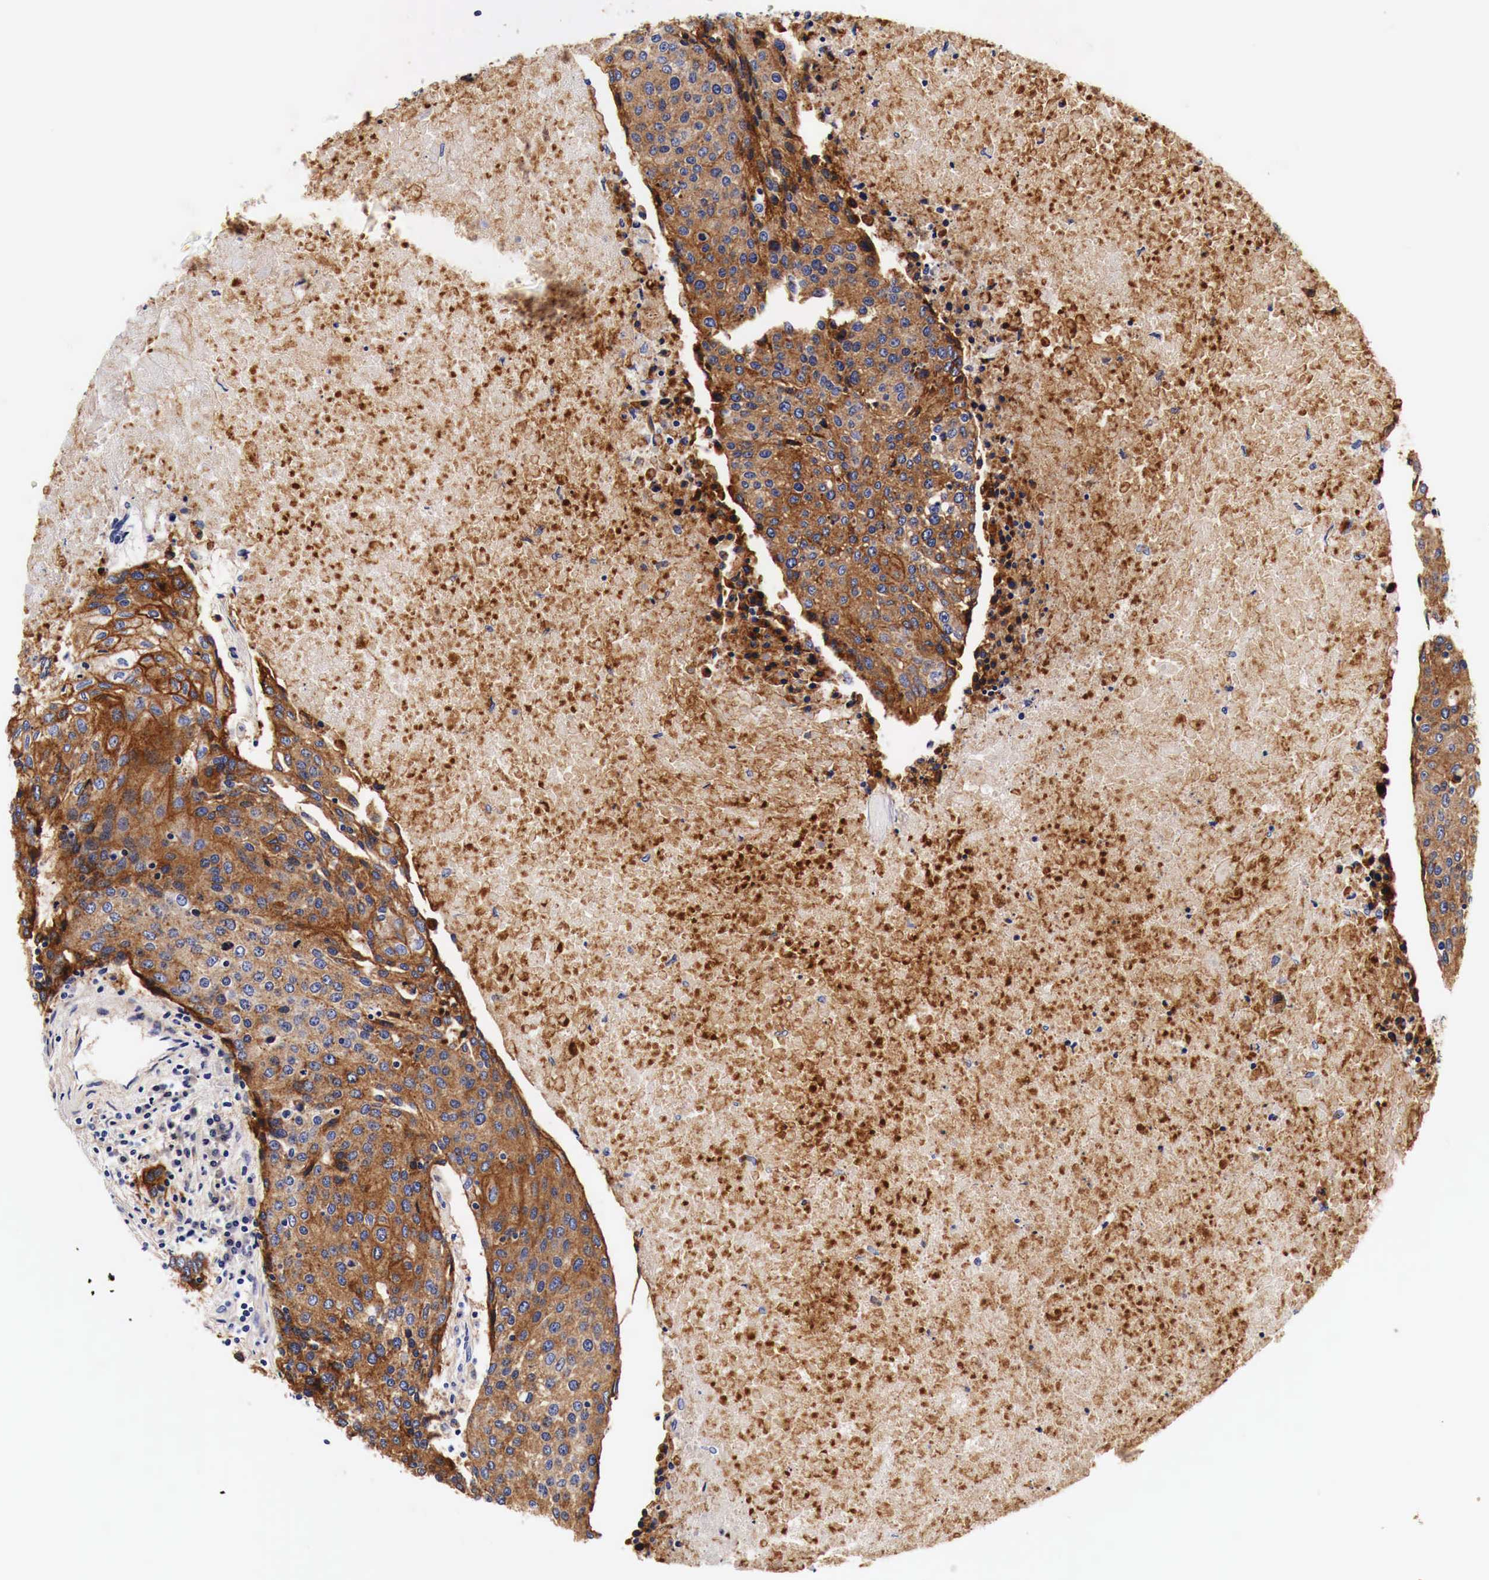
{"staining": {"intensity": "moderate", "quantity": ">75%", "location": "cytoplasmic/membranous"}, "tissue": "urothelial cancer", "cell_type": "Tumor cells", "image_type": "cancer", "snomed": [{"axis": "morphology", "description": "Urothelial carcinoma, High grade"}, {"axis": "topography", "description": "Urinary bladder"}], "caption": "Tumor cells display medium levels of moderate cytoplasmic/membranous staining in about >75% of cells in human high-grade urothelial carcinoma.", "gene": "EGFR", "patient": {"sex": "female", "age": 85}}